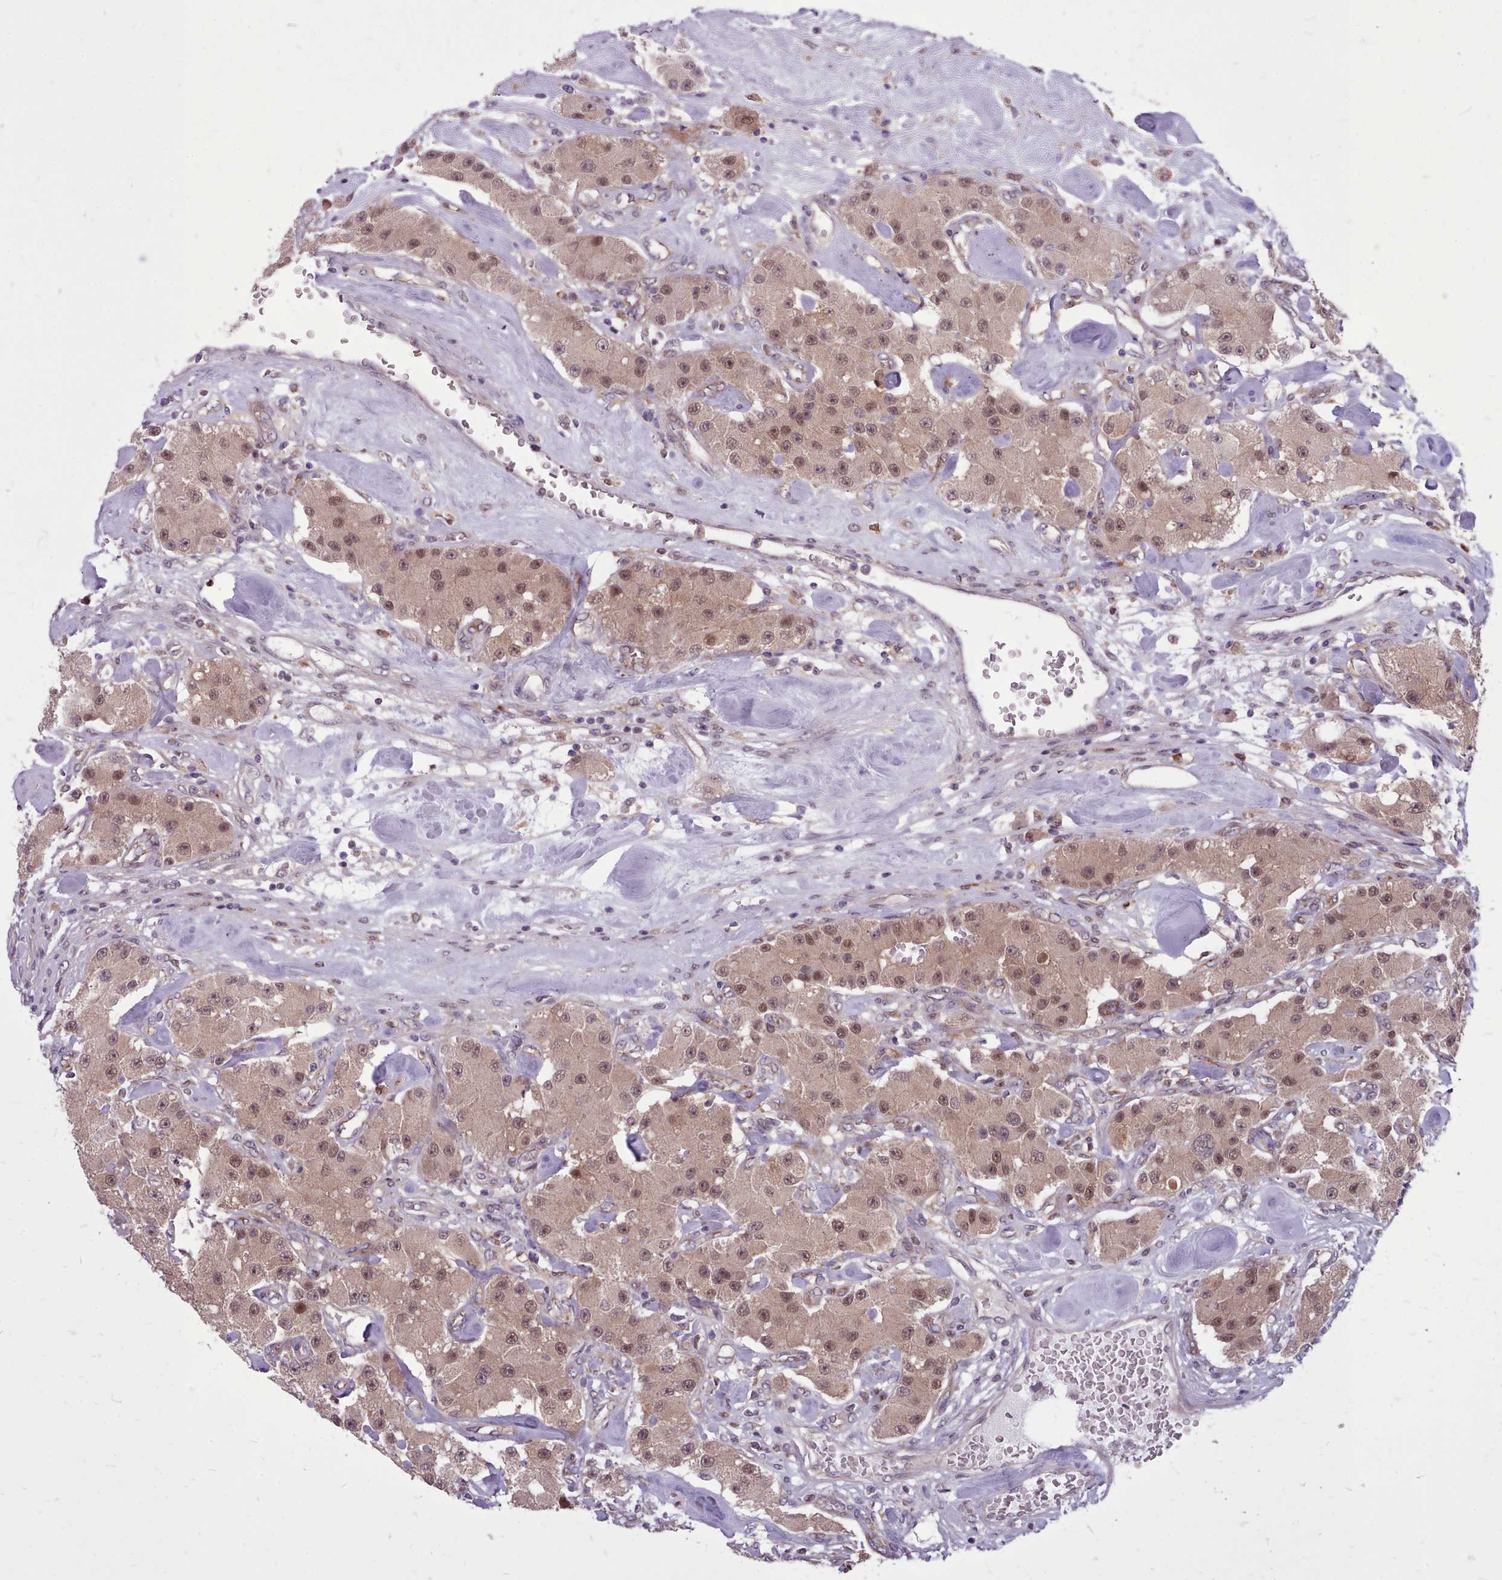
{"staining": {"intensity": "moderate", "quantity": ">75%", "location": "nuclear"}, "tissue": "carcinoid", "cell_type": "Tumor cells", "image_type": "cancer", "snomed": [{"axis": "morphology", "description": "Carcinoid, malignant, NOS"}, {"axis": "topography", "description": "Pancreas"}], "caption": "IHC of carcinoid (malignant) shows medium levels of moderate nuclear positivity in about >75% of tumor cells.", "gene": "AHCY", "patient": {"sex": "male", "age": 41}}